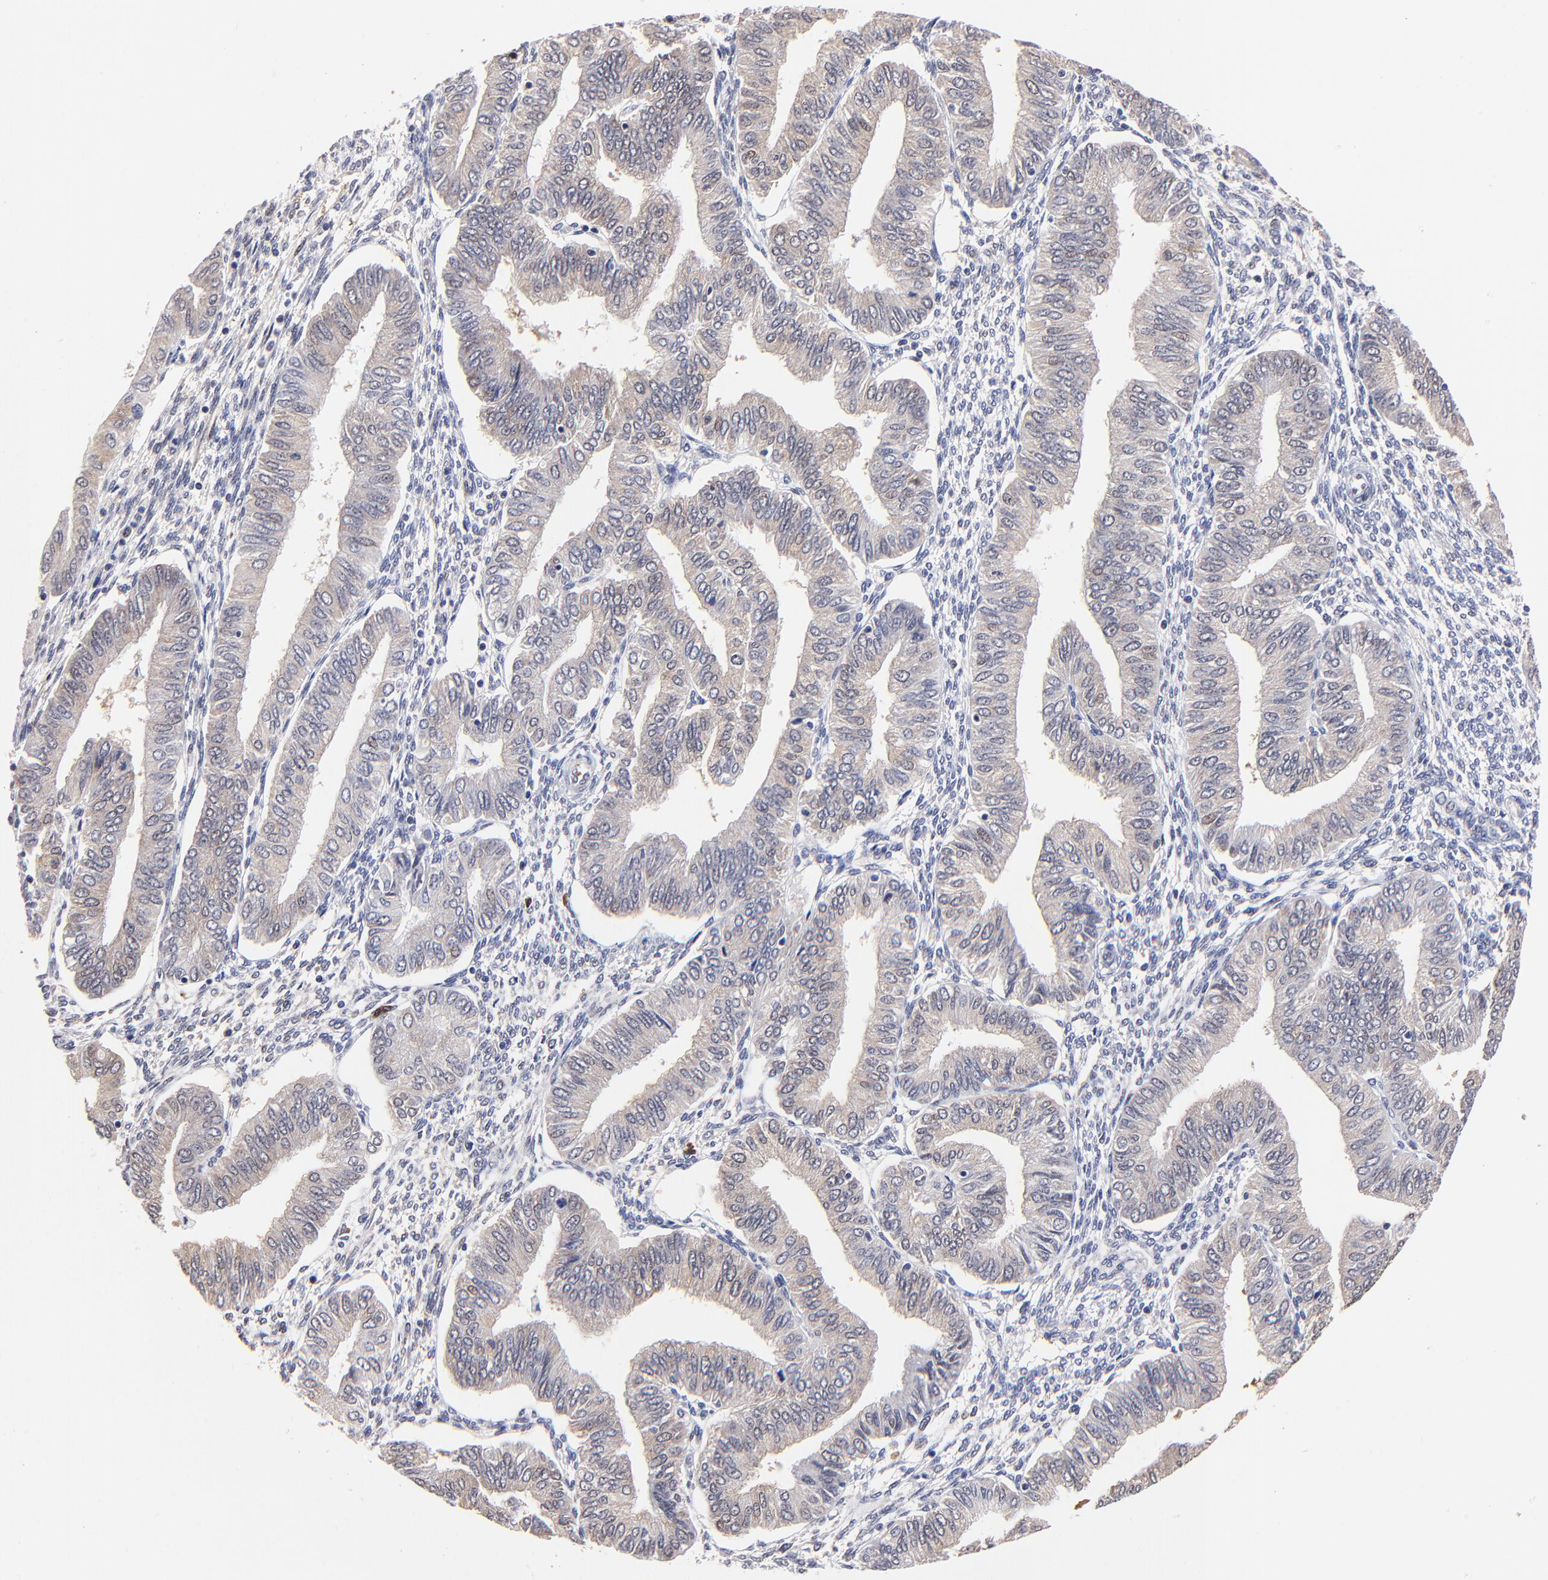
{"staining": {"intensity": "weak", "quantity": ">75%", "location": "cytoplasmic/membranous"}, "tissue": "endometrial cancer", "cell_type": "Tumor cells", "image_type": "cancer", "snomed": [{"axis": "morphology", "description": "Adenocarcinoma, NOS"}, {"axis": "topography", "description": "Endometrium"}], "caption": "Adenocarcinoma (endometrial) stained for a protein reveals weak cytoplasmic/membranous positivity in tumor cells.", "gene": "ZNF155", "patient": {"sex": "female", "age": 51}}